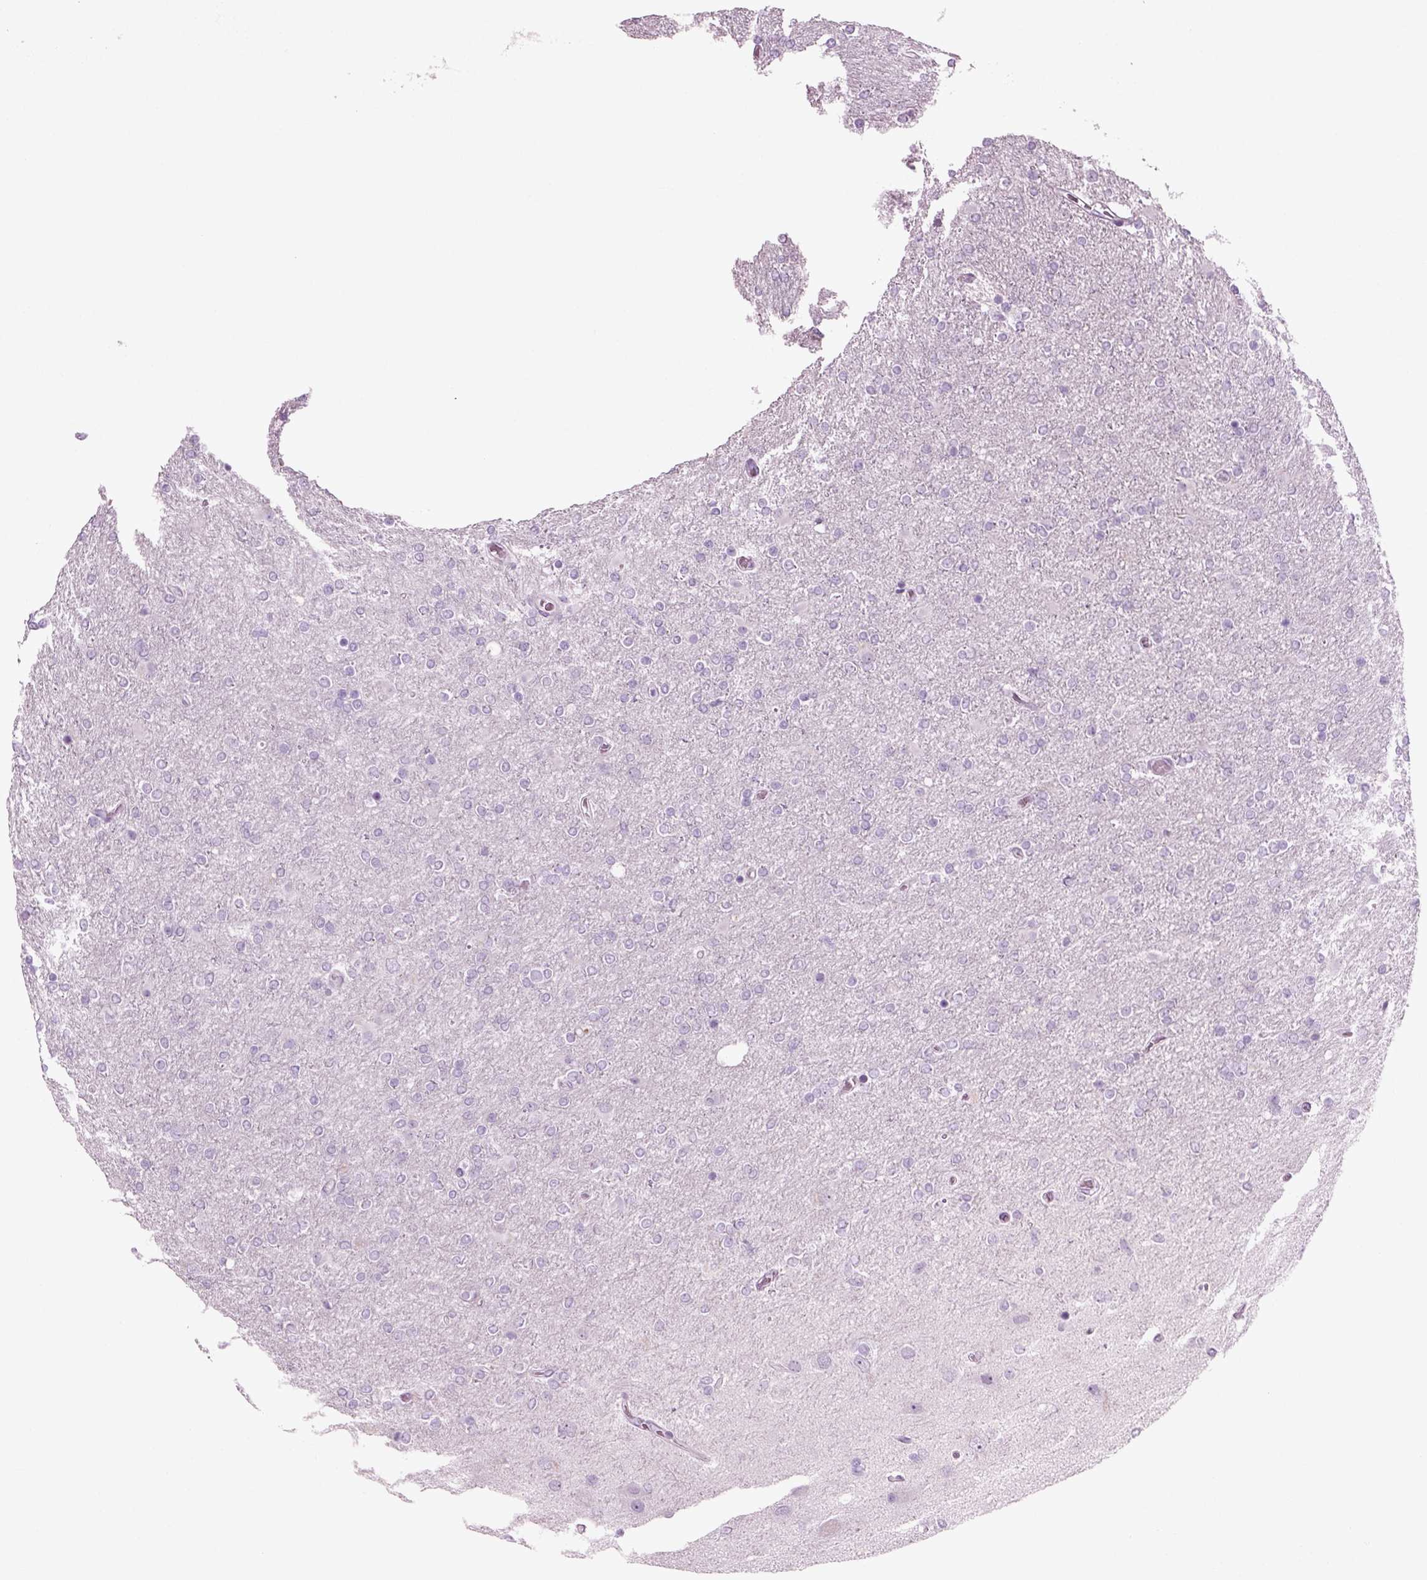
{"staining": {"intensity": "negative", "quantity": "none", "location": "none"}, "tissue": "glioma", "cell_type": "Tumor cells", "image_type": "cancer", "snomed": [{"axis": "morphology", "description": "Glioma, malignant, High grade"}, {"axis": "topography", "description": "Cerebral cortex"}], "caption": "An IHC micrograph of malignant glioma (high-grade) is shown. There is no staining in tumor cells of malignant glioma (high-grade). Brightfield microscopy of immunohistochemistry (IHC) stained with DAB (brown) and hematoxylin (blue), captured at high magnification.", "gene": "PRLH", "patient": {"sex": "male", "age": 70}}